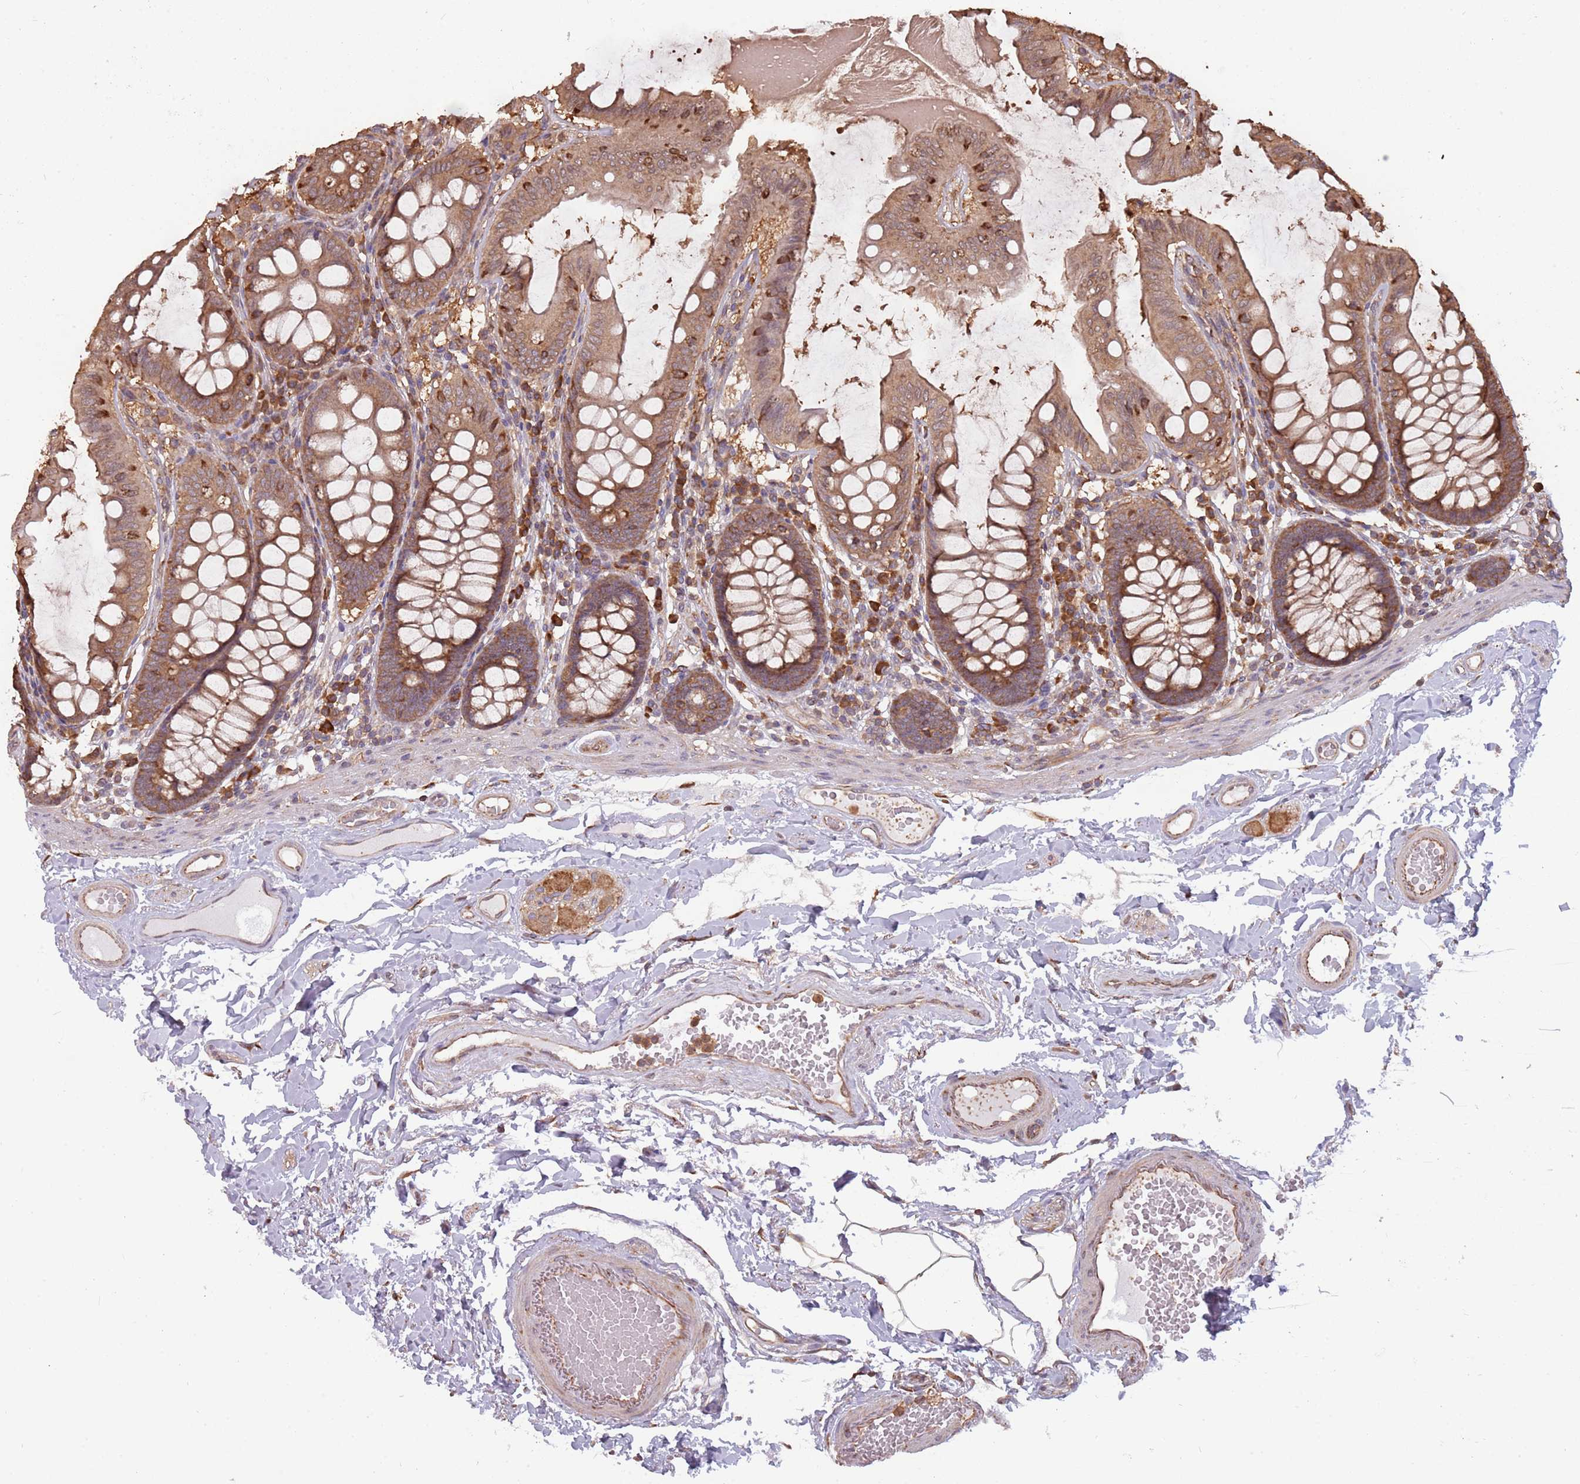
{"staining": {"intensity": "moderate", "quantity": ">75%", "location": "cytoplasmic/membranous"}, "tissue": "colon", "cell_type": "Endothelial cells", "image_type": "normal", "snomed": [{"axis": "morphology", "description": "Normal tissue, NOS"}, {"axis": "topography", "description": "Colon"}], "caption": "Moderate cytoplasmic/membranous staining for a protein is appreciated in about >75% of endothelial cells of unremarkable colon using immunohistochemistry.", "gene": "COG4", "patient": {"sex": "male", "age": 84}}